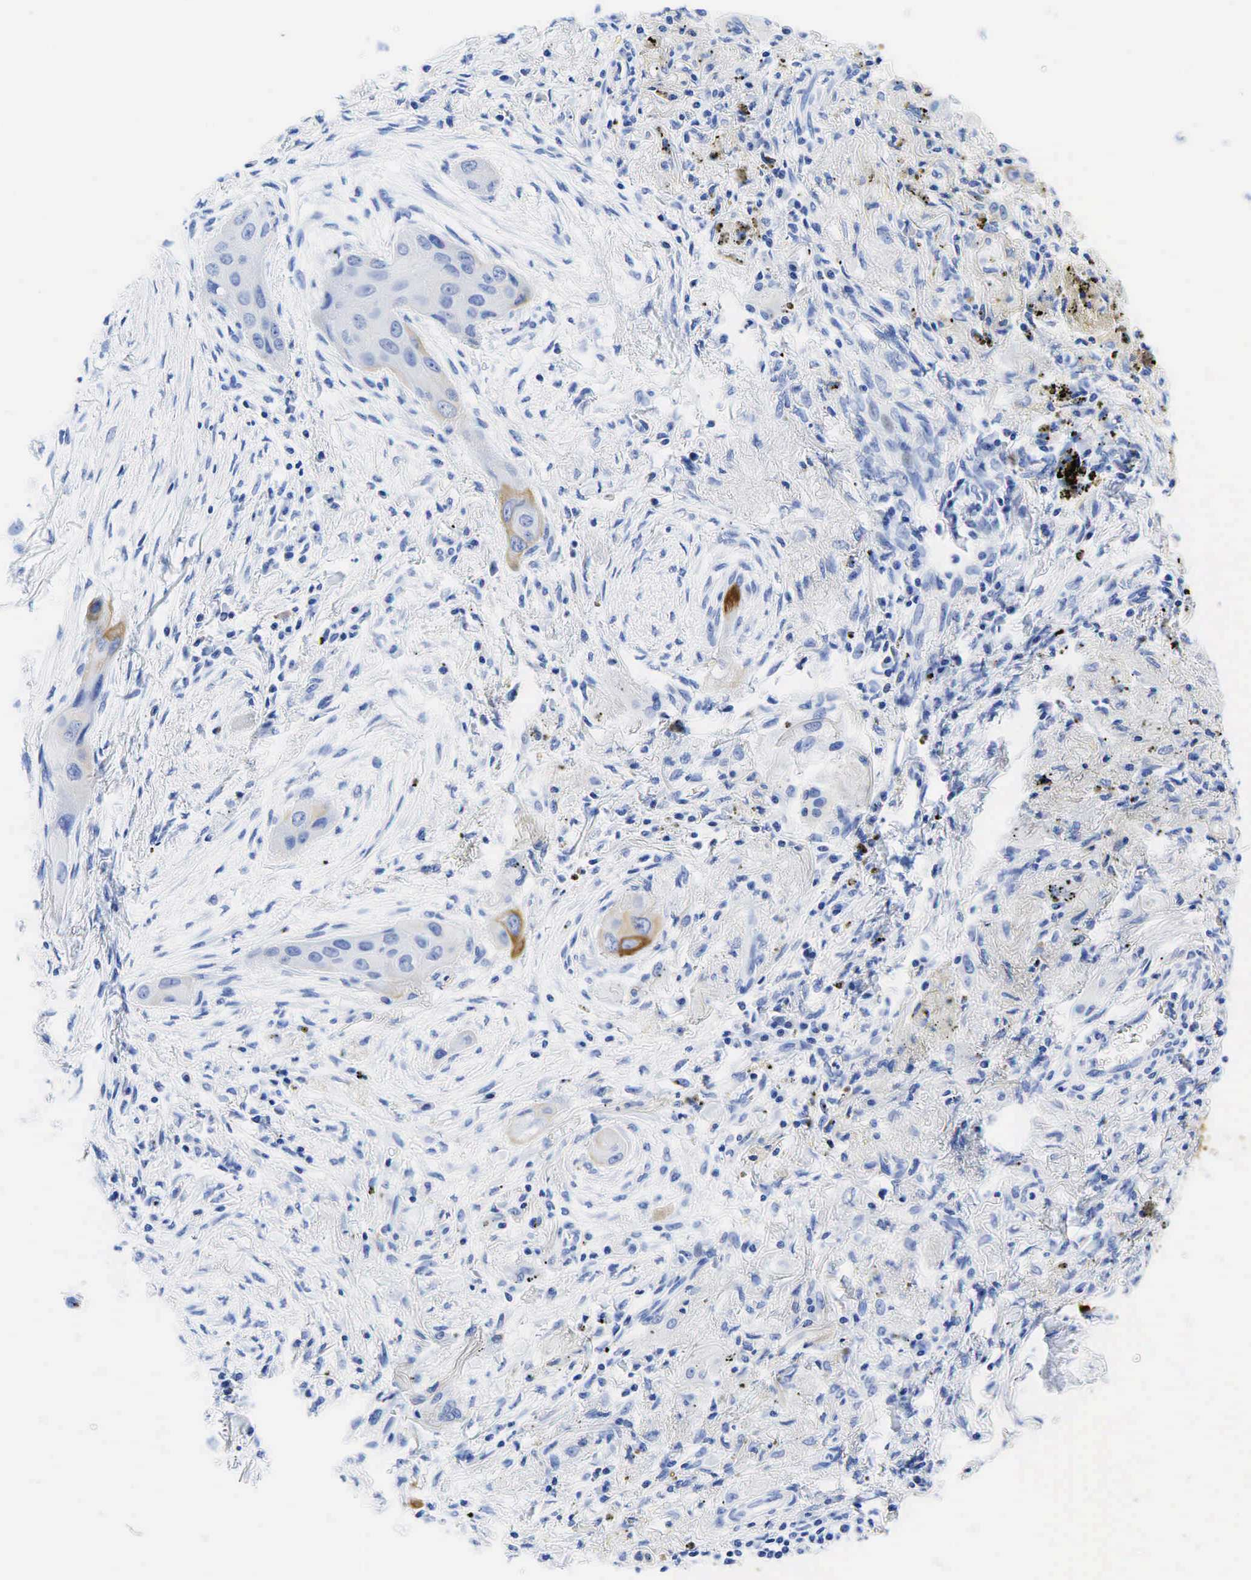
{"staining": {"intensity": "weak", "quantity": "<25%", "location": "cytoplasmic/membranous"}, "tissue": "lung cancer", "cell_type": "Tumor cells", "image_type": "cancer", "snomed": [{"axis": "morphology", "description": "Squamous cell carcinoma, NOS"}, {"axis": "topography", "description": "Lung"}], "caption": "Immunohistochemical staining of human lung cancer (squamous cell carcinoma) exhibits no significant staining in tumor cells.", "gene": "KRT18", "patient": {"sex": "male", "age": 71}}